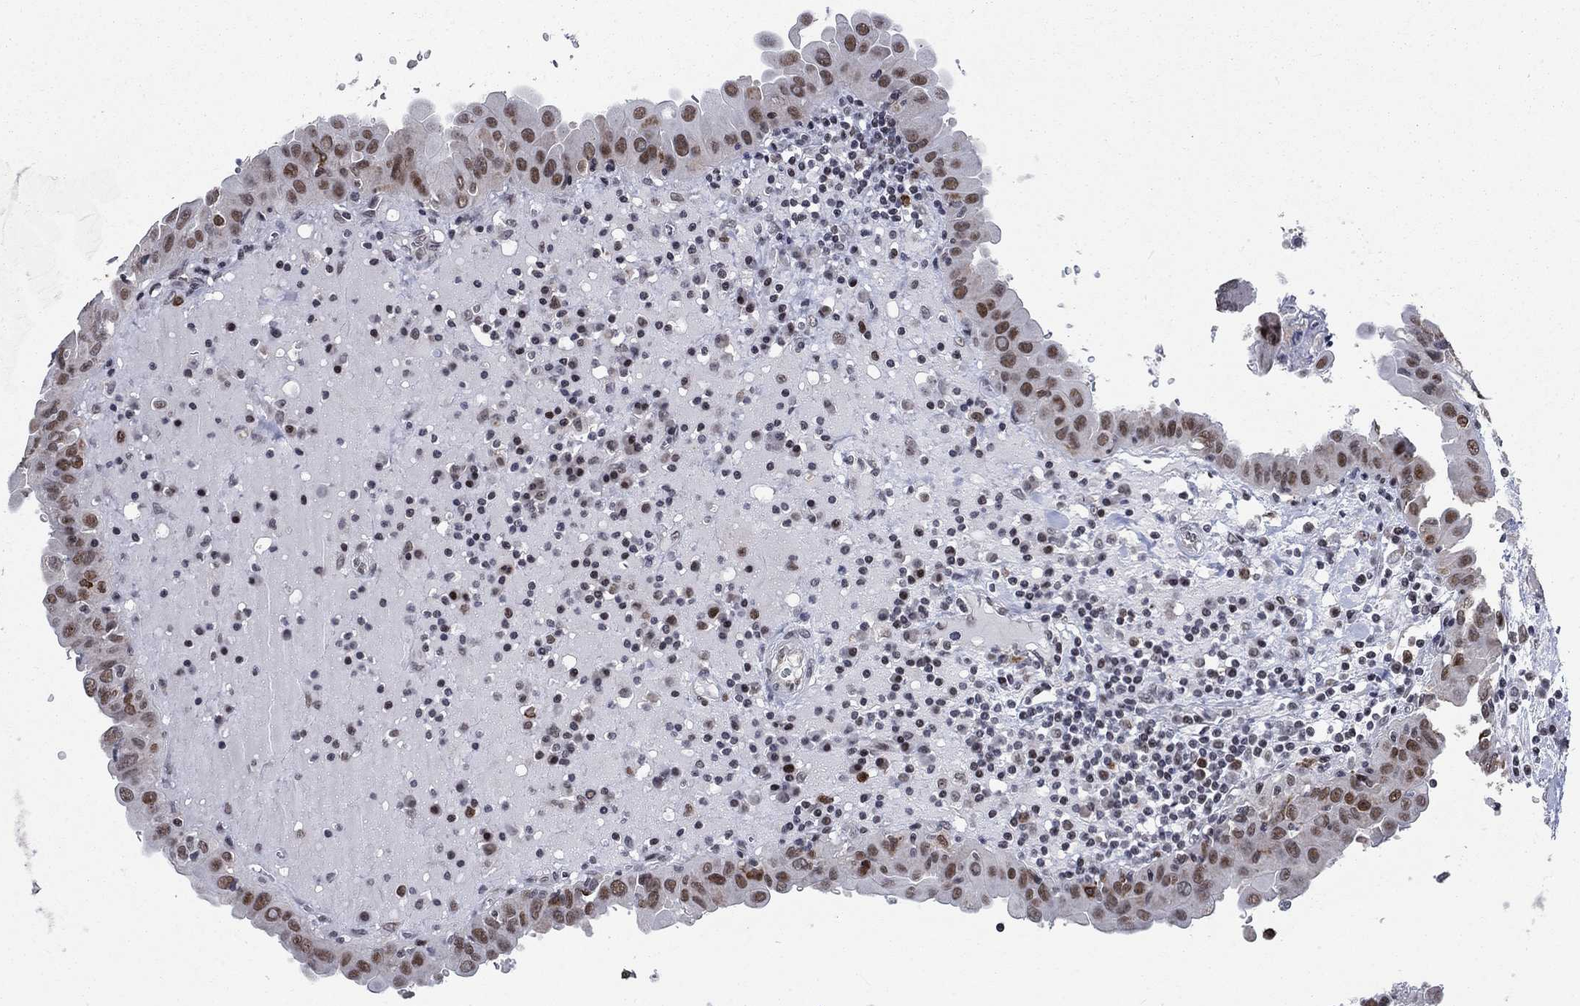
{"staining": {"intensity": "moderate", "quantity": ">75%", "location": "nuclear"}, "tissue": "thyroid cancer", "cell_type": "Tumor cells", "image_type": "cancer", "snomed": [{"axis": "morphology", "description": "Papillary adenocarcinoma, NOS"}, {"axis": "topography", "description": "Thyroid gland"}], "caption": "IHC (DAB) staining of human thyroid cancer (papillary adenocarcinoma) exhibits moderate nuclear protein expression in about >75% of tumor cells. (DAB IHC, brown staining for protein, blue staining for nuclei).", "gene": "HCFC1", "patient": {"sex": "female", "age": 37}}